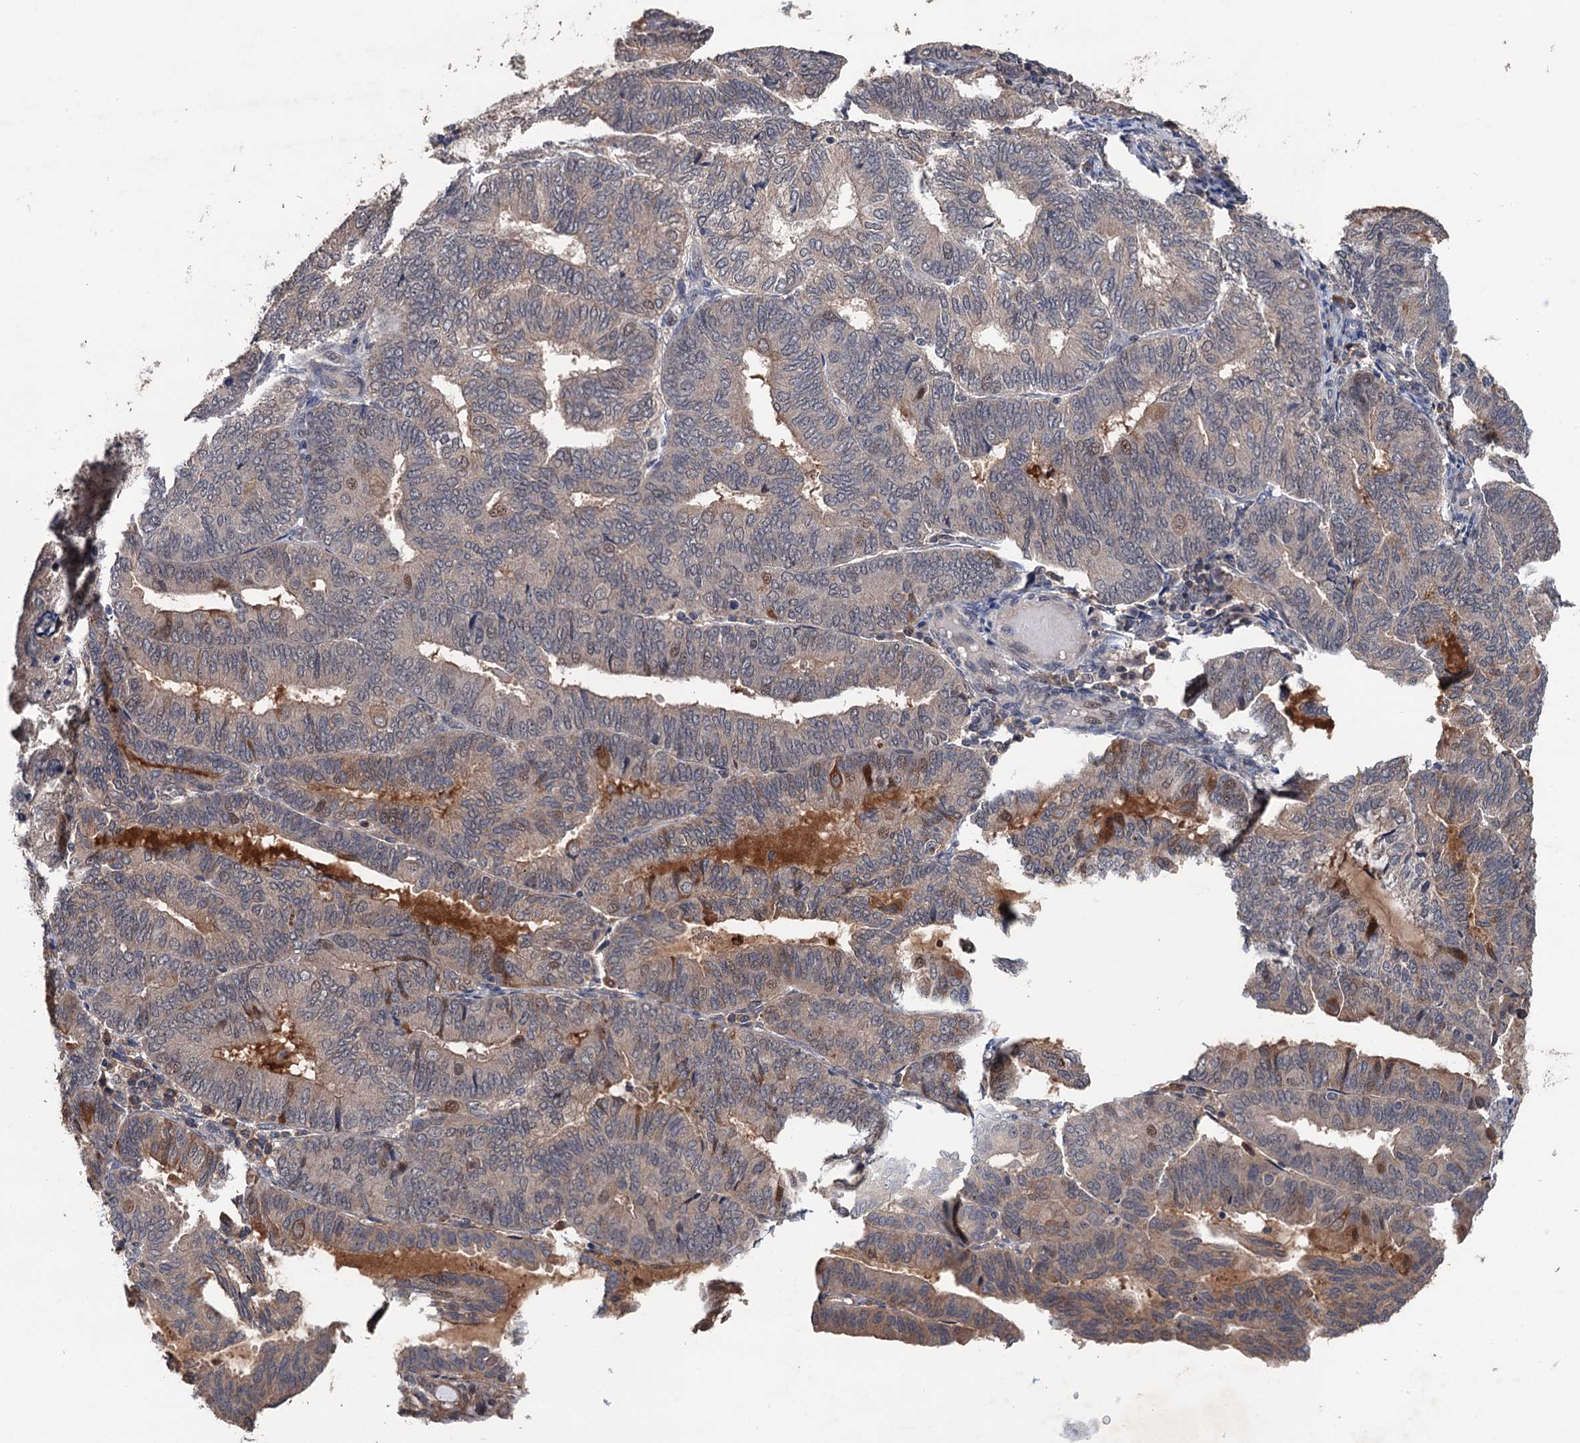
{"staining": {"intensity": "moderate", "quantity": "<25%", "location": "nuclear"}, "tissue": "endometrial cancer", "cell_type": "Tumor cells", "image_type": "cancer", "snomed": [{"axis": "morphology", "description": "Adenocarcinoma, NOS"}, {"axis": "topography", "description": "Endometrium"}], "caption": "A brown stain highlights moderate nuclear positivity of a protein in human endometrial cancer tumor cells.", "gene": "ZNF438", "patient": {"sex": "female", "age": 81}}